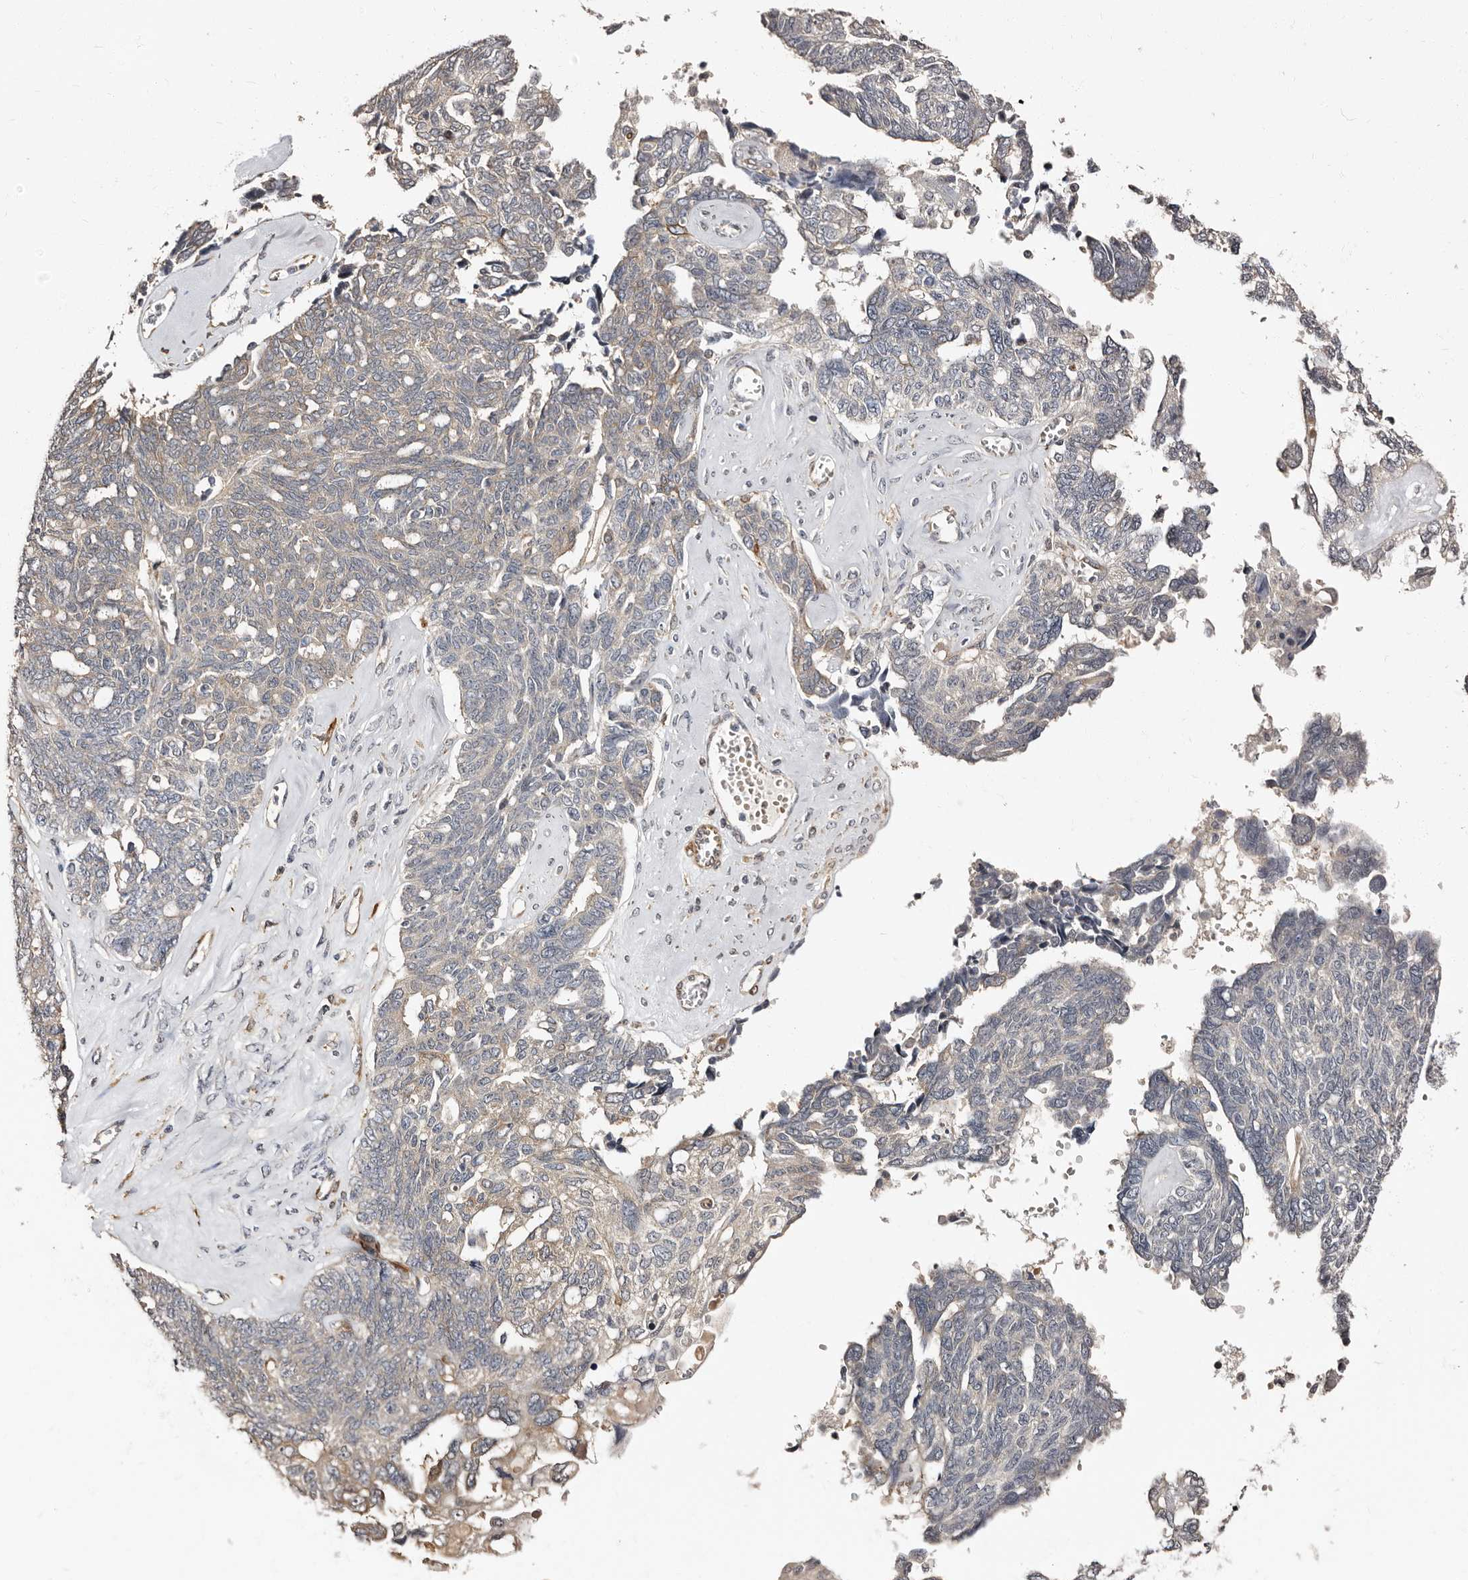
{"staining": {"intensity": "weak", "quantity": "<25%", "location": "cytoplasmic/membranous"}, "tissue": "ovarian cancer", "cell_type": "Tumor cells", "image_type": "cancer", "snomed": [{"axis": "morphology", "description": "Cystadenocarcinoma, serous, NOS"}, {"axis": "topography", "description": "Ovary"}], "caption": "Immunohistochemistry of human ovarian cancer exhibits no expression in tumor cells. Brightfield microscopy of immunohistochemistry stained with DAB (3,3'-diaminobenzidine) (brown) and hematoxylin (blue), captured at high magnification.", "gene": "TBC1D22B", "patient": {"sex": "female", "age": 79}}